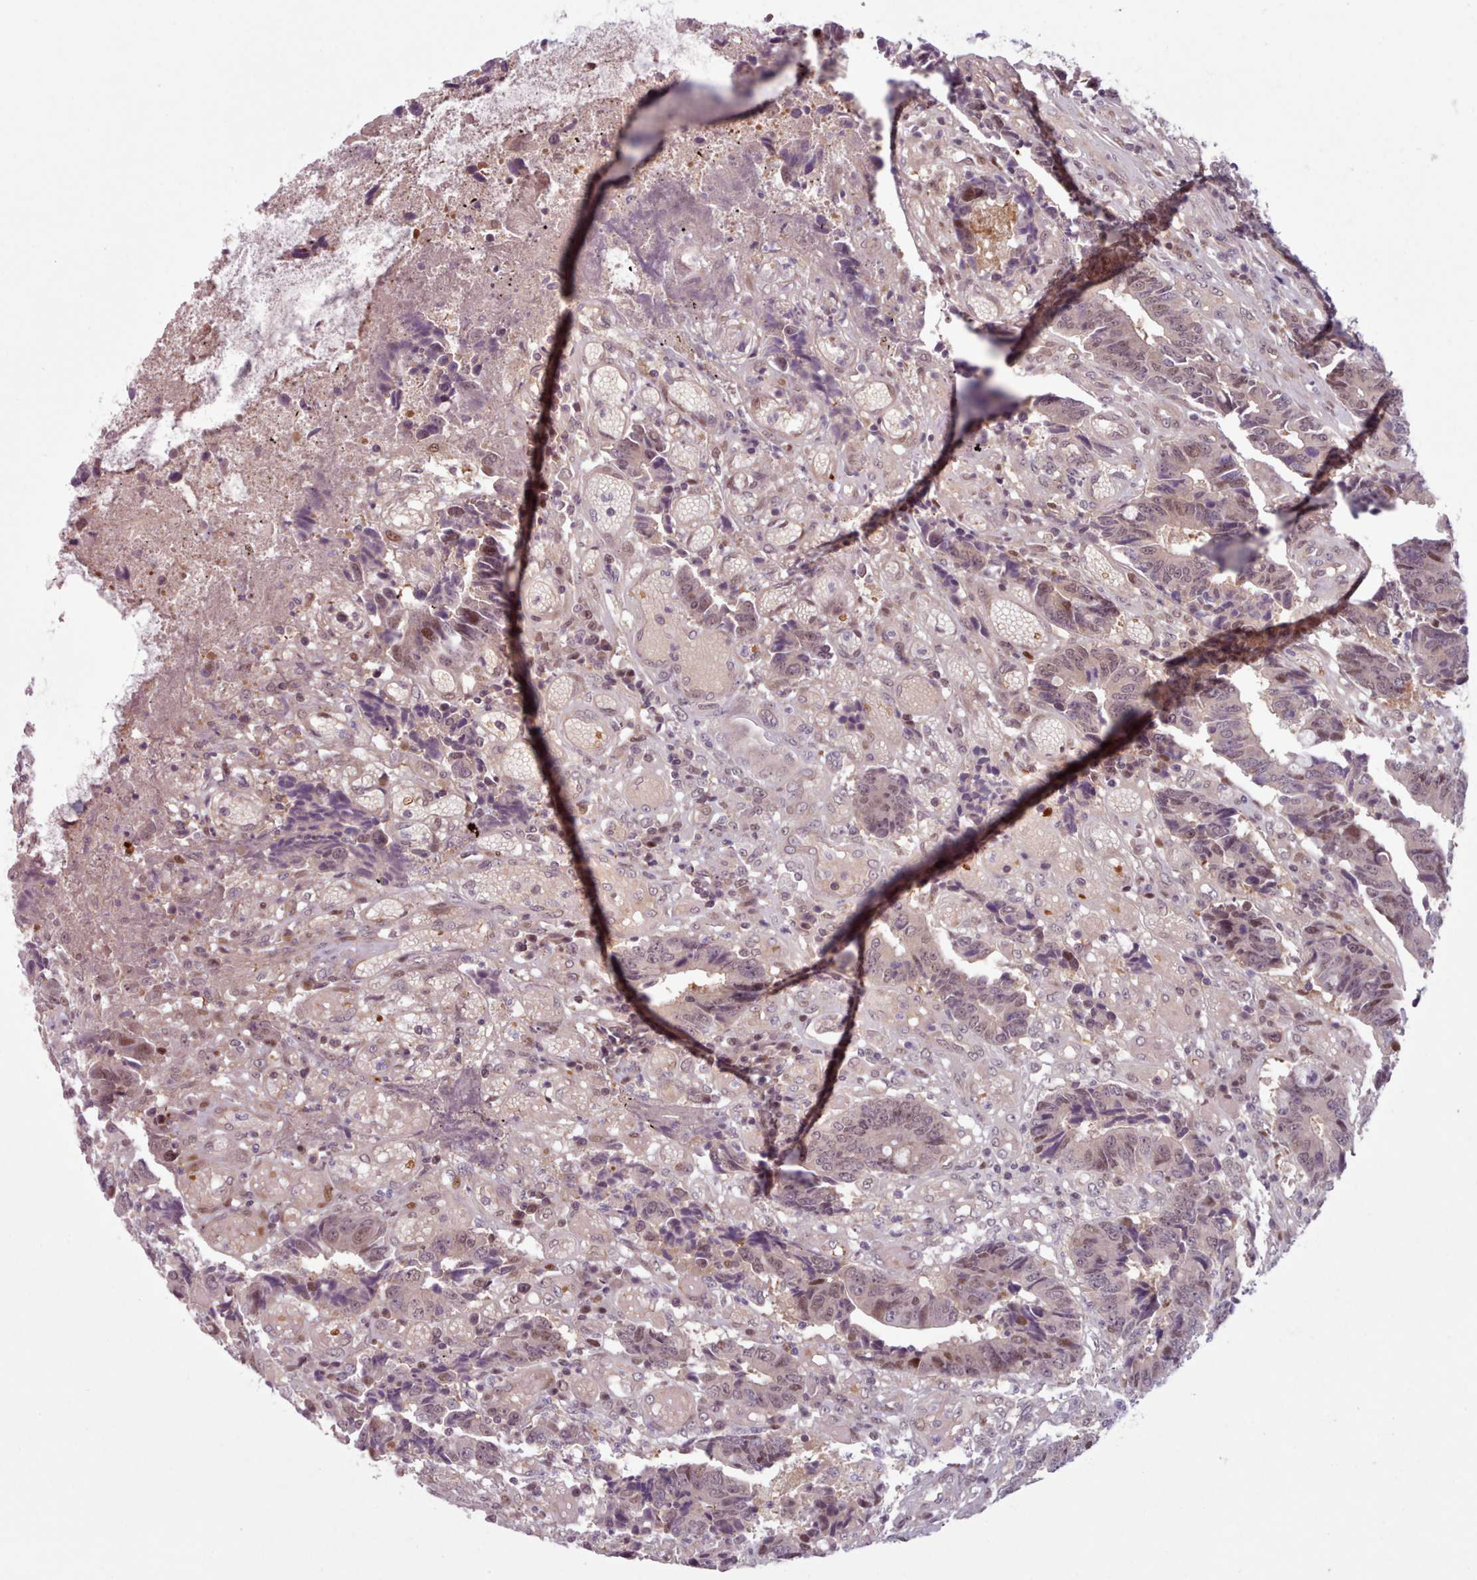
{"staining": {"intensity": "moderate", "quantity": "<25%", "location": "nuclear"}, "tissue": "colorectal cancer", "cell_type": "Tumor cells", "image_type": "cancer", "snomed": [{"axis": "morphology", "description": "Adenocarcinoma, NOS"}, {"axis": "topography", "description": "Rectum"}], "caption": "Colorectal cancer stained for a protein displays moderate nuclear positivity in tumor cells. (Brightfield microscopy of DAB IHC at high magnification).", "gene": "KBTBD7", "patient": {"sex": "male", "age": 84}}